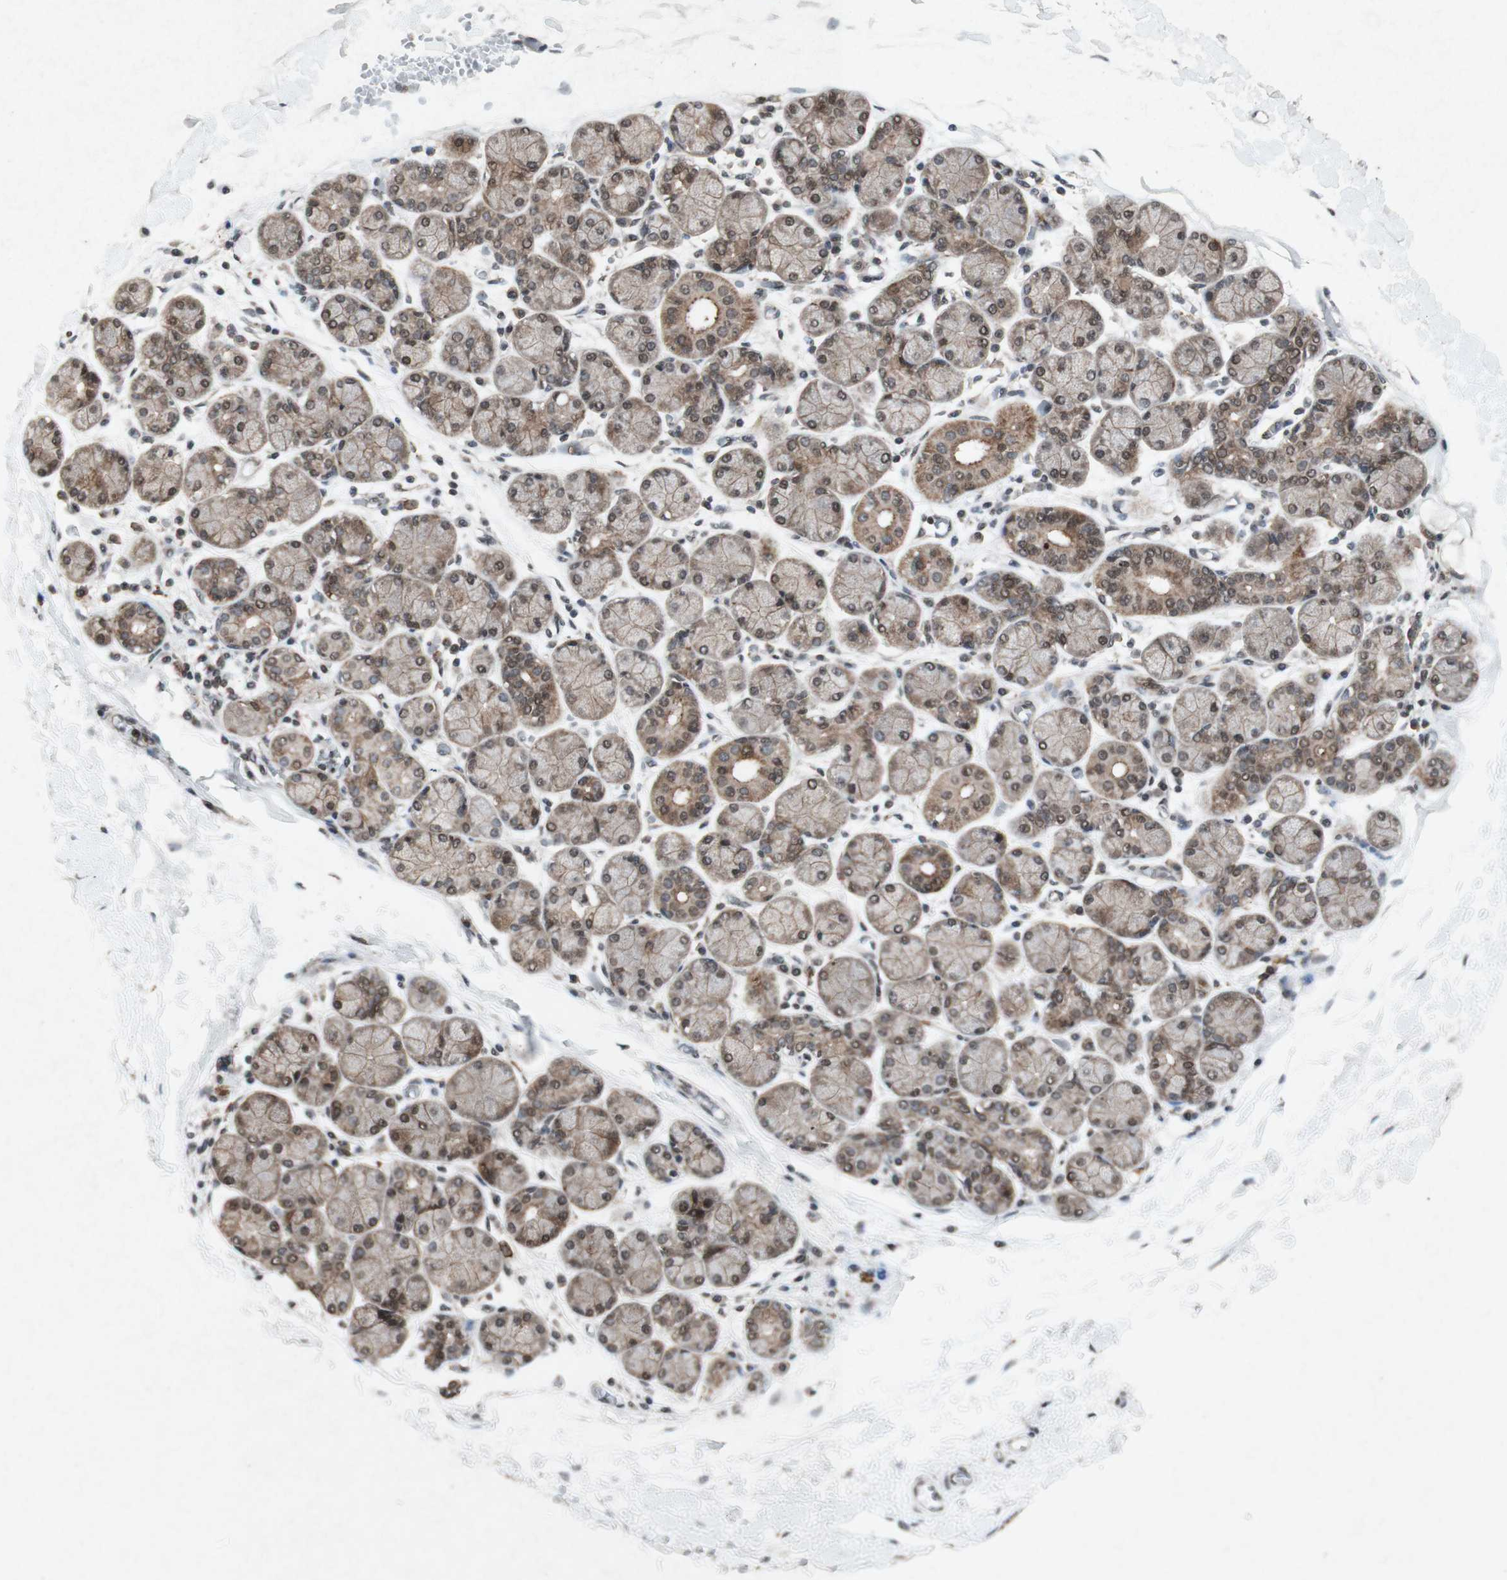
{"staining": {"intensity": "moderate", "quantity": ">75%", "location": "cytoplasmic/membranous"}, "tissue": "salivary gland", "cell_type": "Glandular cells", "image_type": "normal", "snomed": [{"axis": "morphology", "description": "Normal tissue, NOS"}, {"axis": "topography", "description": "Salivary gland"}], "caption": "Moderate cytoplasmic/membranous positivity for a protein is appreciated in approximately >75% of glandular cells of unremarkable salivary gland using immunohistochemistry.", "gene": "PLXNA1", "patient": {"sex": "female", "age": 24}}